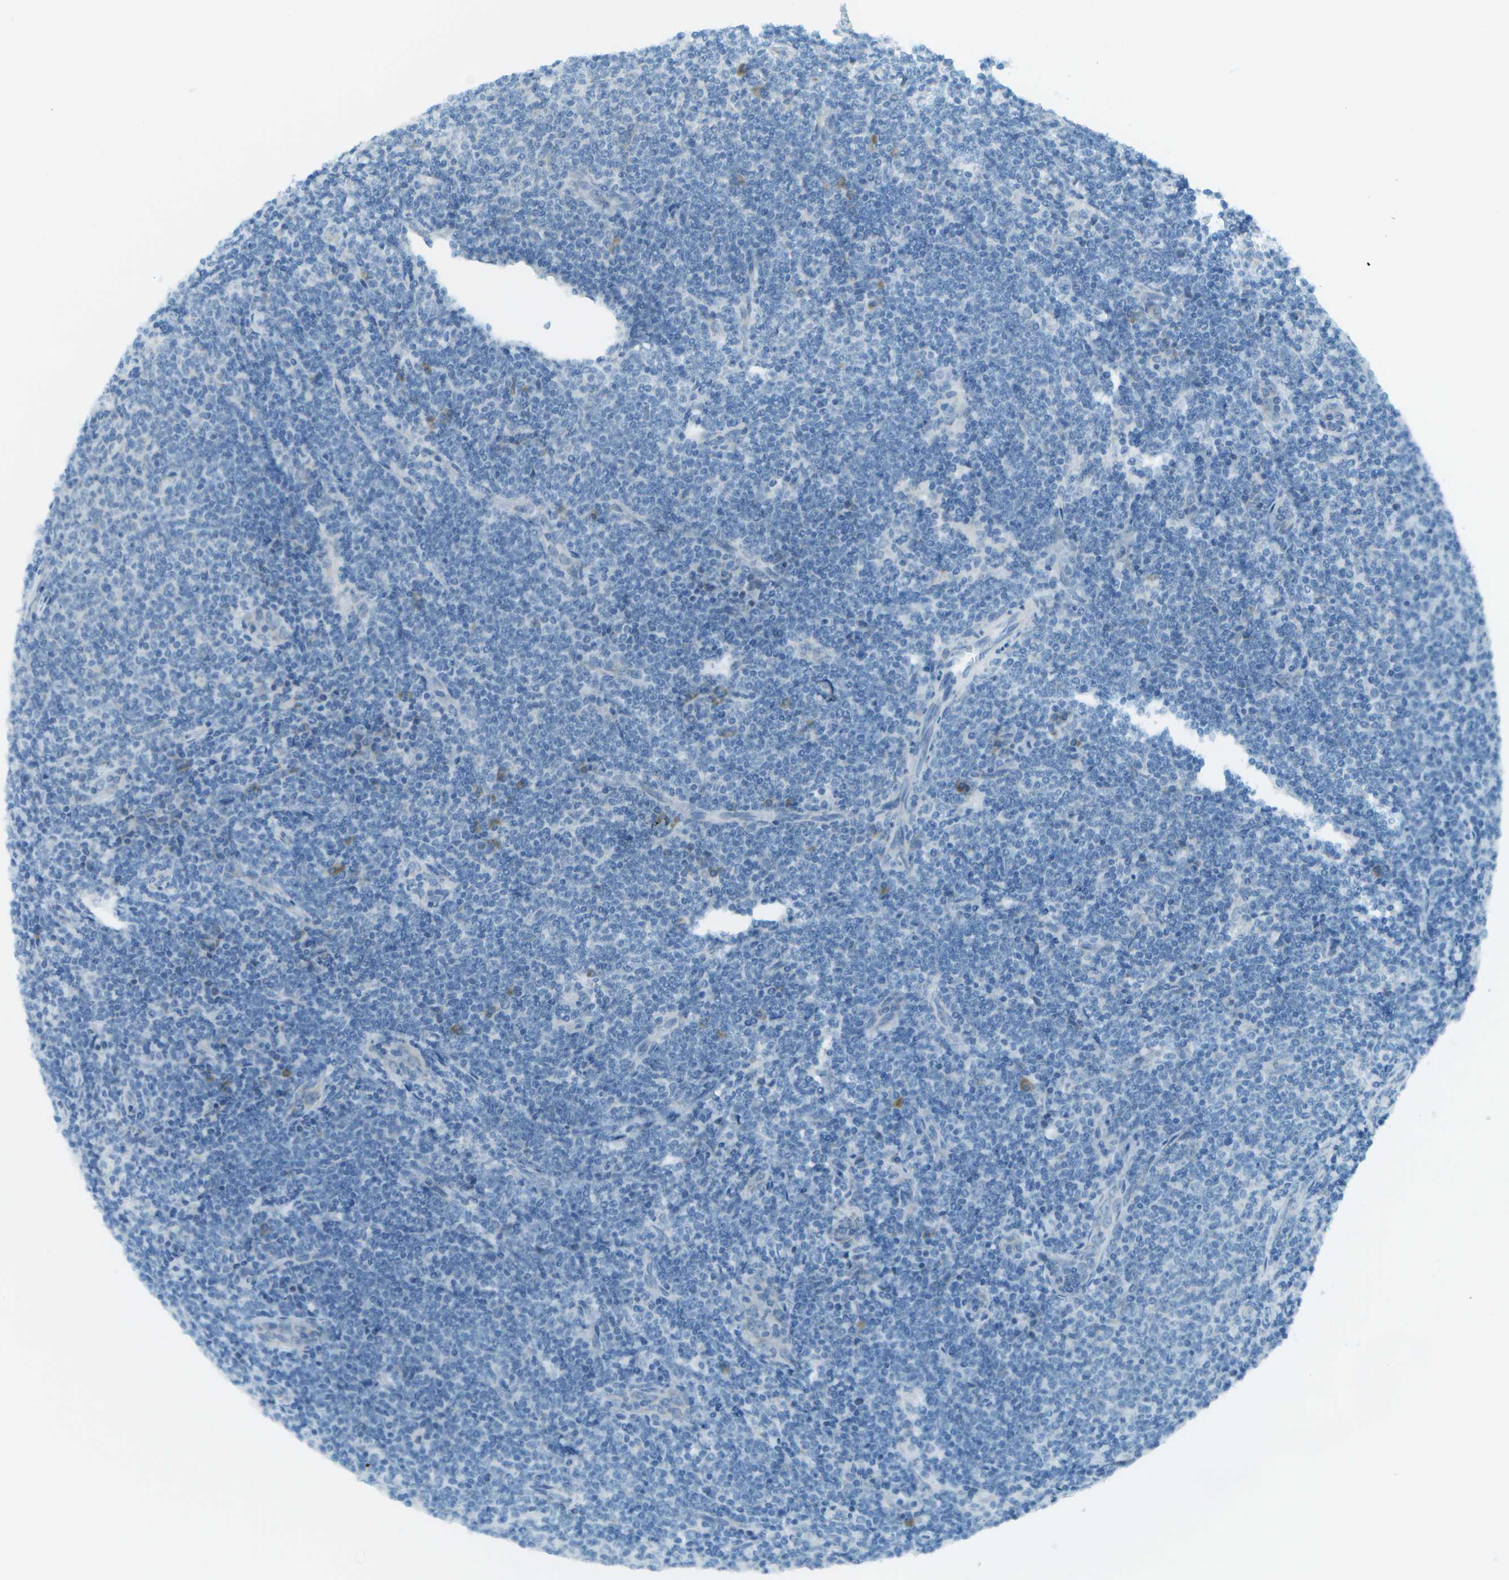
{"staining": {"intensity": "negative", "quantity": "none", "location": "none"}, "tissue": "lymphoma", "cell_type": "Tumor cells", "image_type": "cancer", "snomed": [{"axis": "morphology", "description": "Malignant lymphoma, non-Hodgkin's type, Low grade"}, {"axis": "topography", "description": "Lymph node"}], "caption": "Lymphoma was stained to show a protein in brown. There is no significant positivity in tumor cells.", "gene": "KCTD3", "patient": {"sex": "male", "age": 66}}